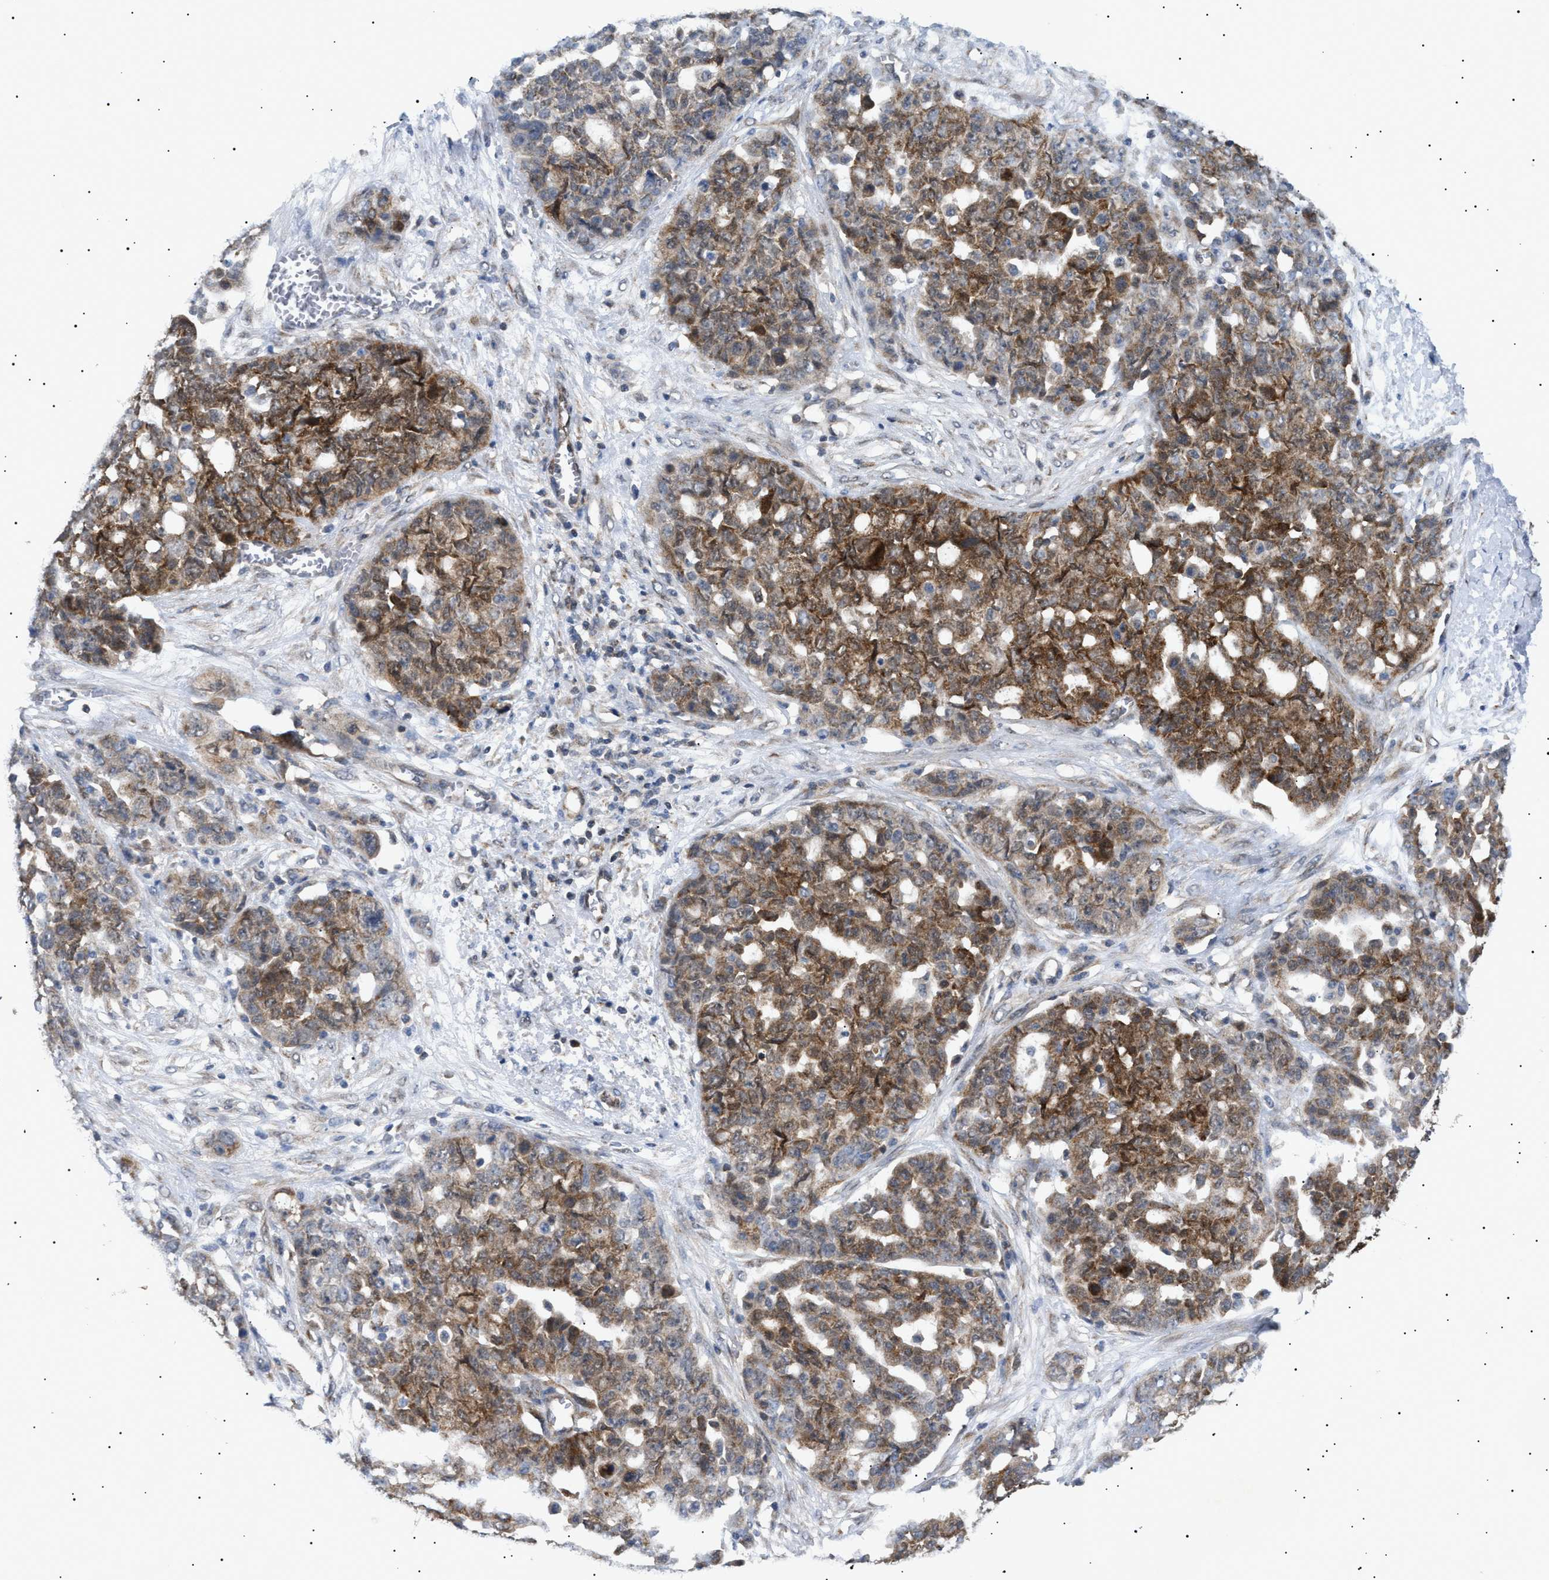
{"staining": {"intensity": "moderate", "quantity": ">75%", "location": "cytoplasmic/membranous"}, "tissue": "ovarian cancer", "cell_type": "Tumor cells", "image_type": "cancer", "snomed": [{"axis": "morphology", "description": "Cystadenocarcinoma, serous, NOS"}, {"axis": "topography", "description": "Soft tissue"}, {"axis": "topography", "description": "Ovary"}], "caption": "This micrograph displays ovarian serous cystadenocarcinoma stained with immunohistochemistry (IHC) to label a protein in brown. The cytoplasmic/membranous of tumor cells show moderate positivity for the protein. Nuclei are counter-stained blue.", "gene": "SIRT5", "patient": {"sex": "female", "age": 57}}